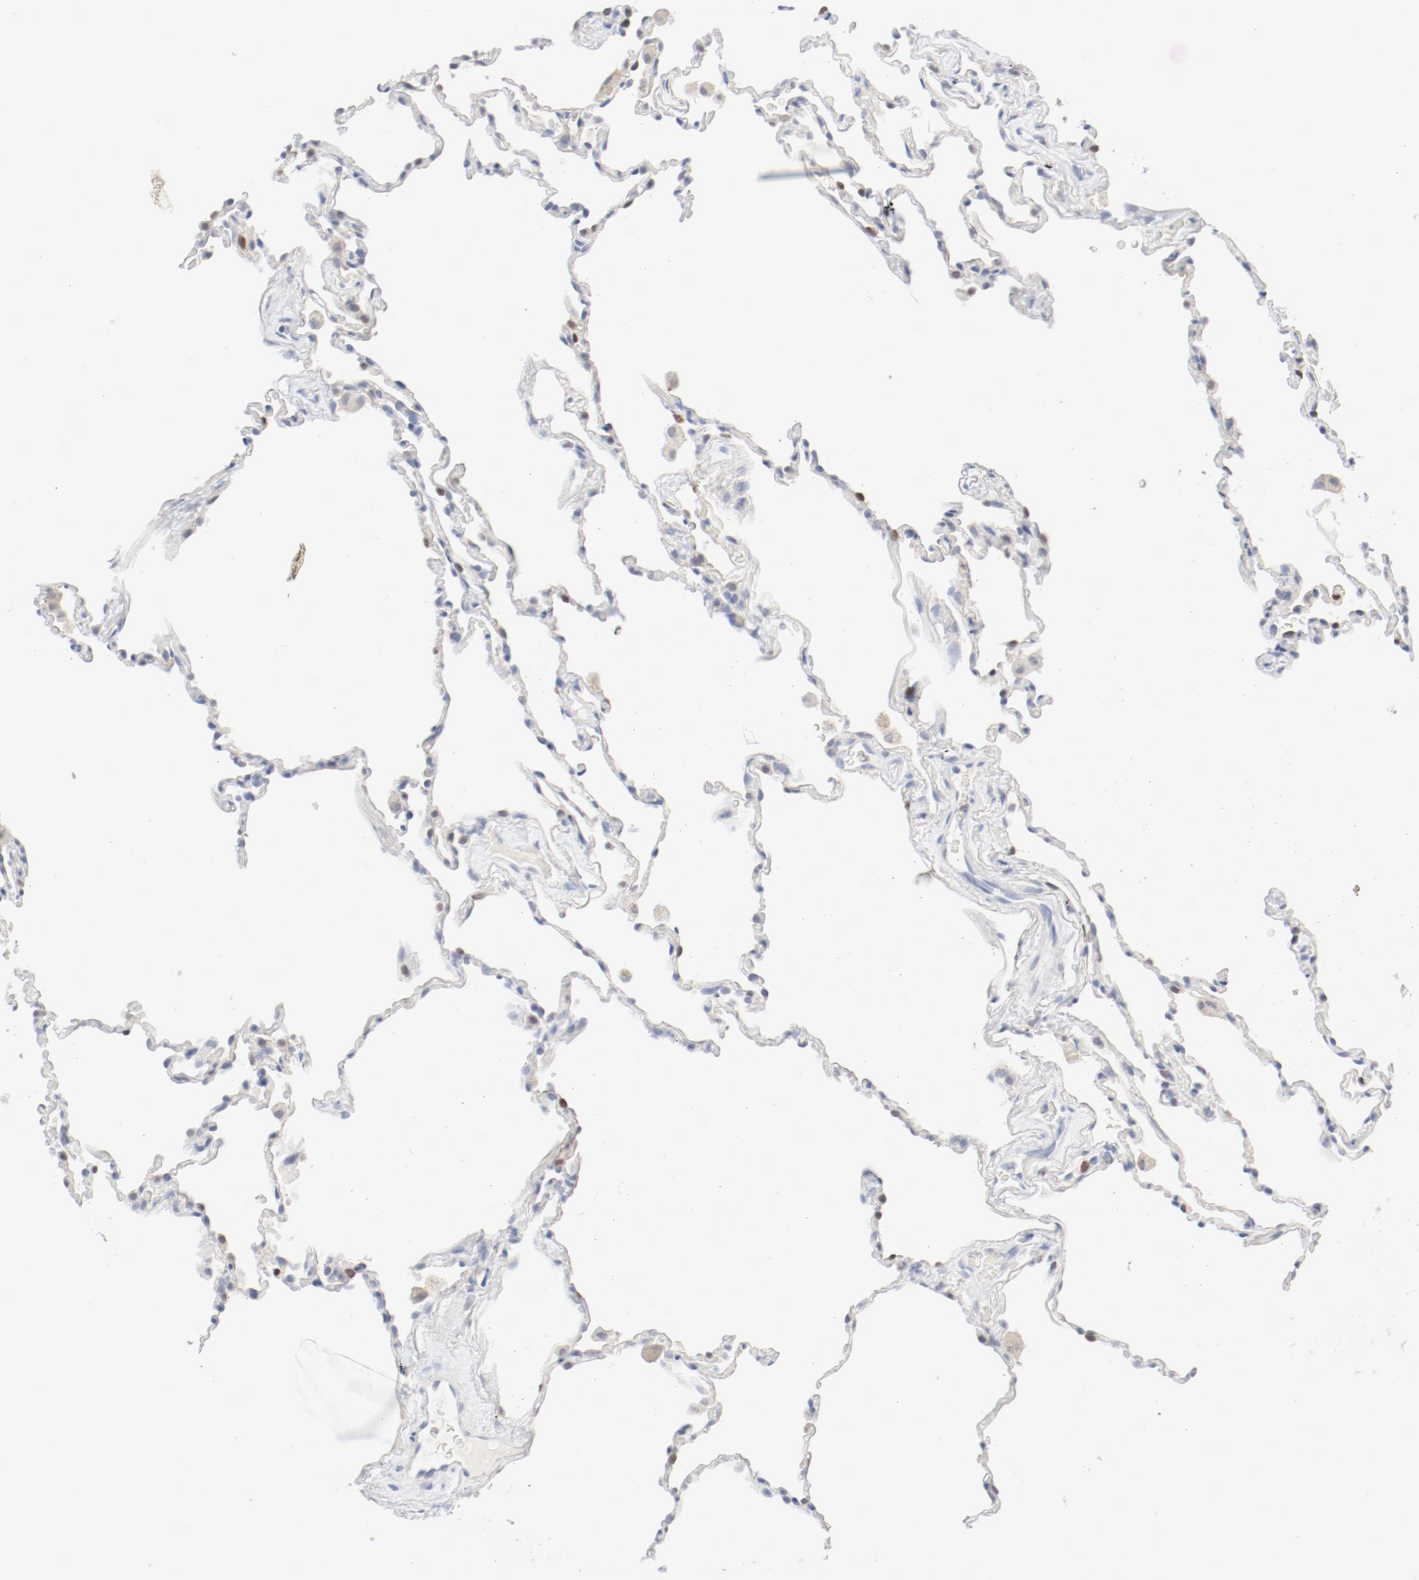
{"staining": {"intensity": "negative", "quantity": "none", "location": "none"}, "tissue": "lung", "cell_type": "Alveolar cells", "image_type": "normal", "snomed": [{"axis": "morphology", "description": "Normal tissue, NOS"}, {"axis": "morphology", "description": "Soft tissue tumor metastatic"}, {"axis": "topography", "description": "Lung"}], "caption": "Image shows no protein staining in alveolar cells of benign lung. The staining was performed using DAB (3,3'-diaminobenzidine) to visualize the protein expression in brown, while the nuclei were stained in blue with hematoxylin (Magnification: 20x).", "gene": "PGM1", "patient": {"sex": "male", "age": 59}}